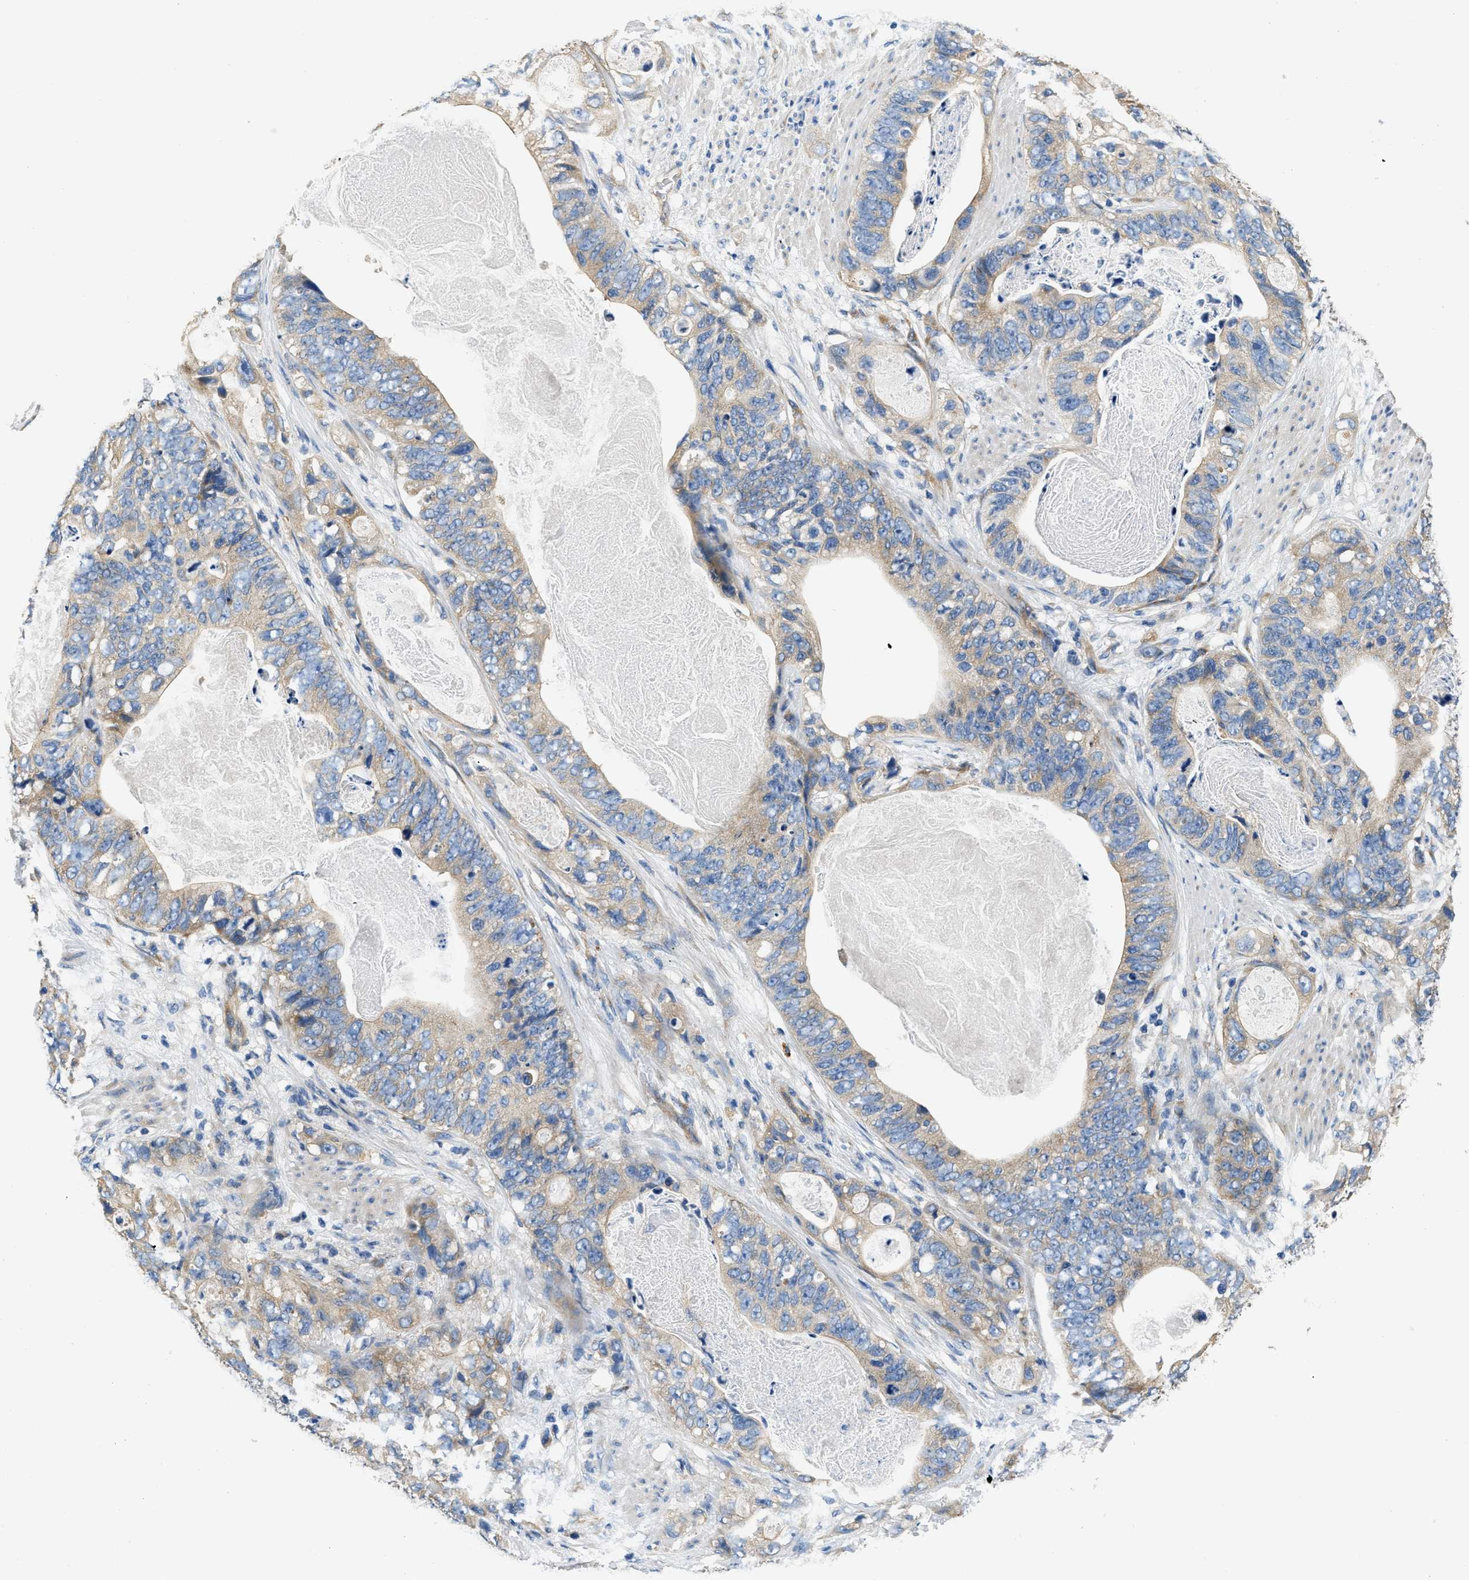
{"staining": {"intensity": "weak", "quantity": ">75%", "location": "cytoplasmic/membranous"}, "tissue": "stomach cancer", "cell_type": "Tumor cells", "image_type": "cancer", "snomed": [{"axis": "morphology", "description": "Adenocarcinoma, NOS"}, {"axis": "topography", "description": "Stomach"}], "caption": "Adenocarcinoma (stomach) stained with a brown dye demonstrates weak cytoplasmic/membranous positive expression in about >75% of tumor cells.", "gene": "CSDE1", "patient": {"sex": "female", "age": 89}}